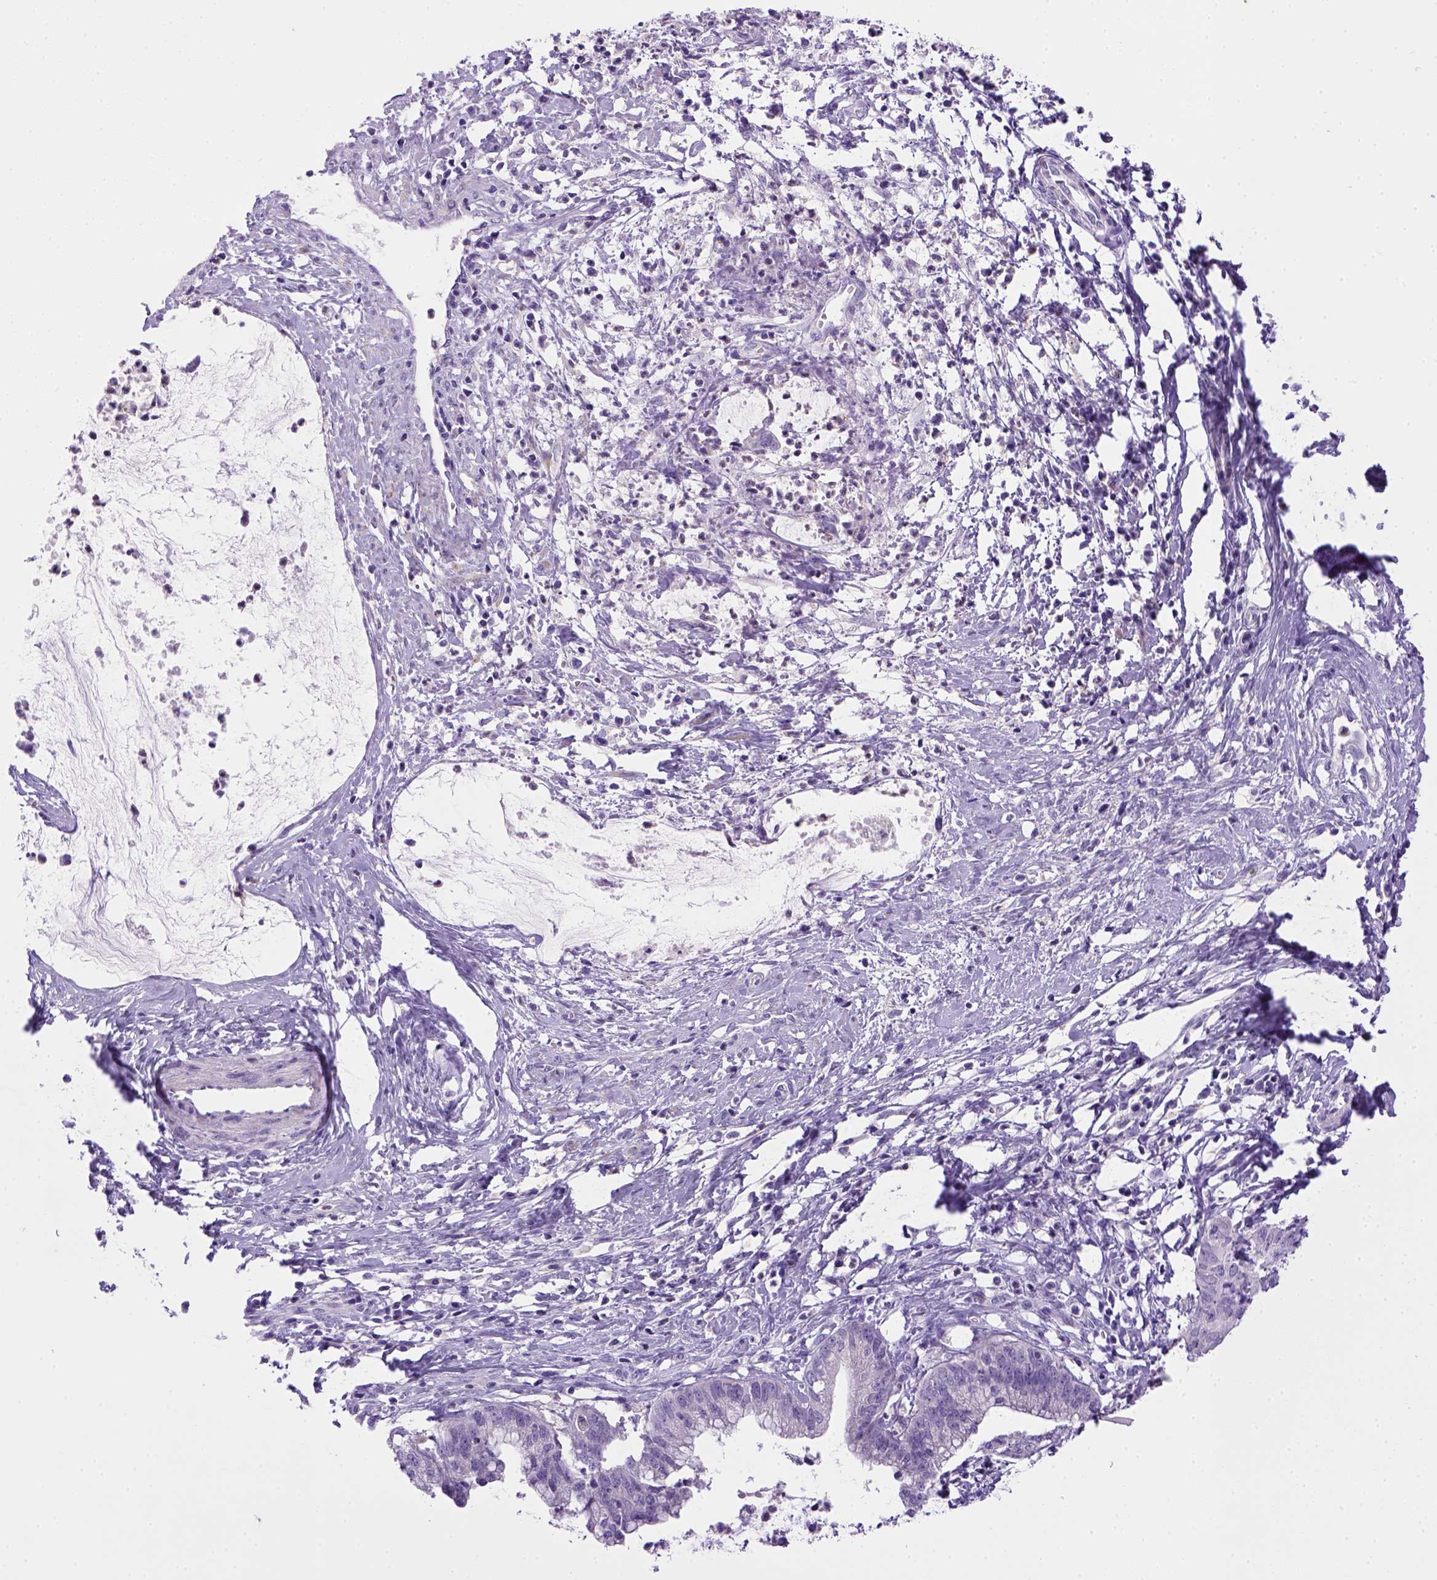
{"staining": {"intensity": "negative", "quantity": "none", "location": "none"}, "tissue": "cervical cancer", "cell_type": "Tumor cells", "image_type": "cancer", "snomed": [{"axis": "morphology", "description": "Normal tissue, NOS"}, {"axis": "morphology", "description": "Adenocarcinoma, NOS"}, {"axis": "topography", "description": "Cervix"}], "caption": "Tumor cells are negative for brown protein staining in adenocarcinoma (cervical). (Brightfield microscopy of DAB IHC at high magnification).", "gene": "BAAT", "patient": {"sex": "female", "age": 38}}